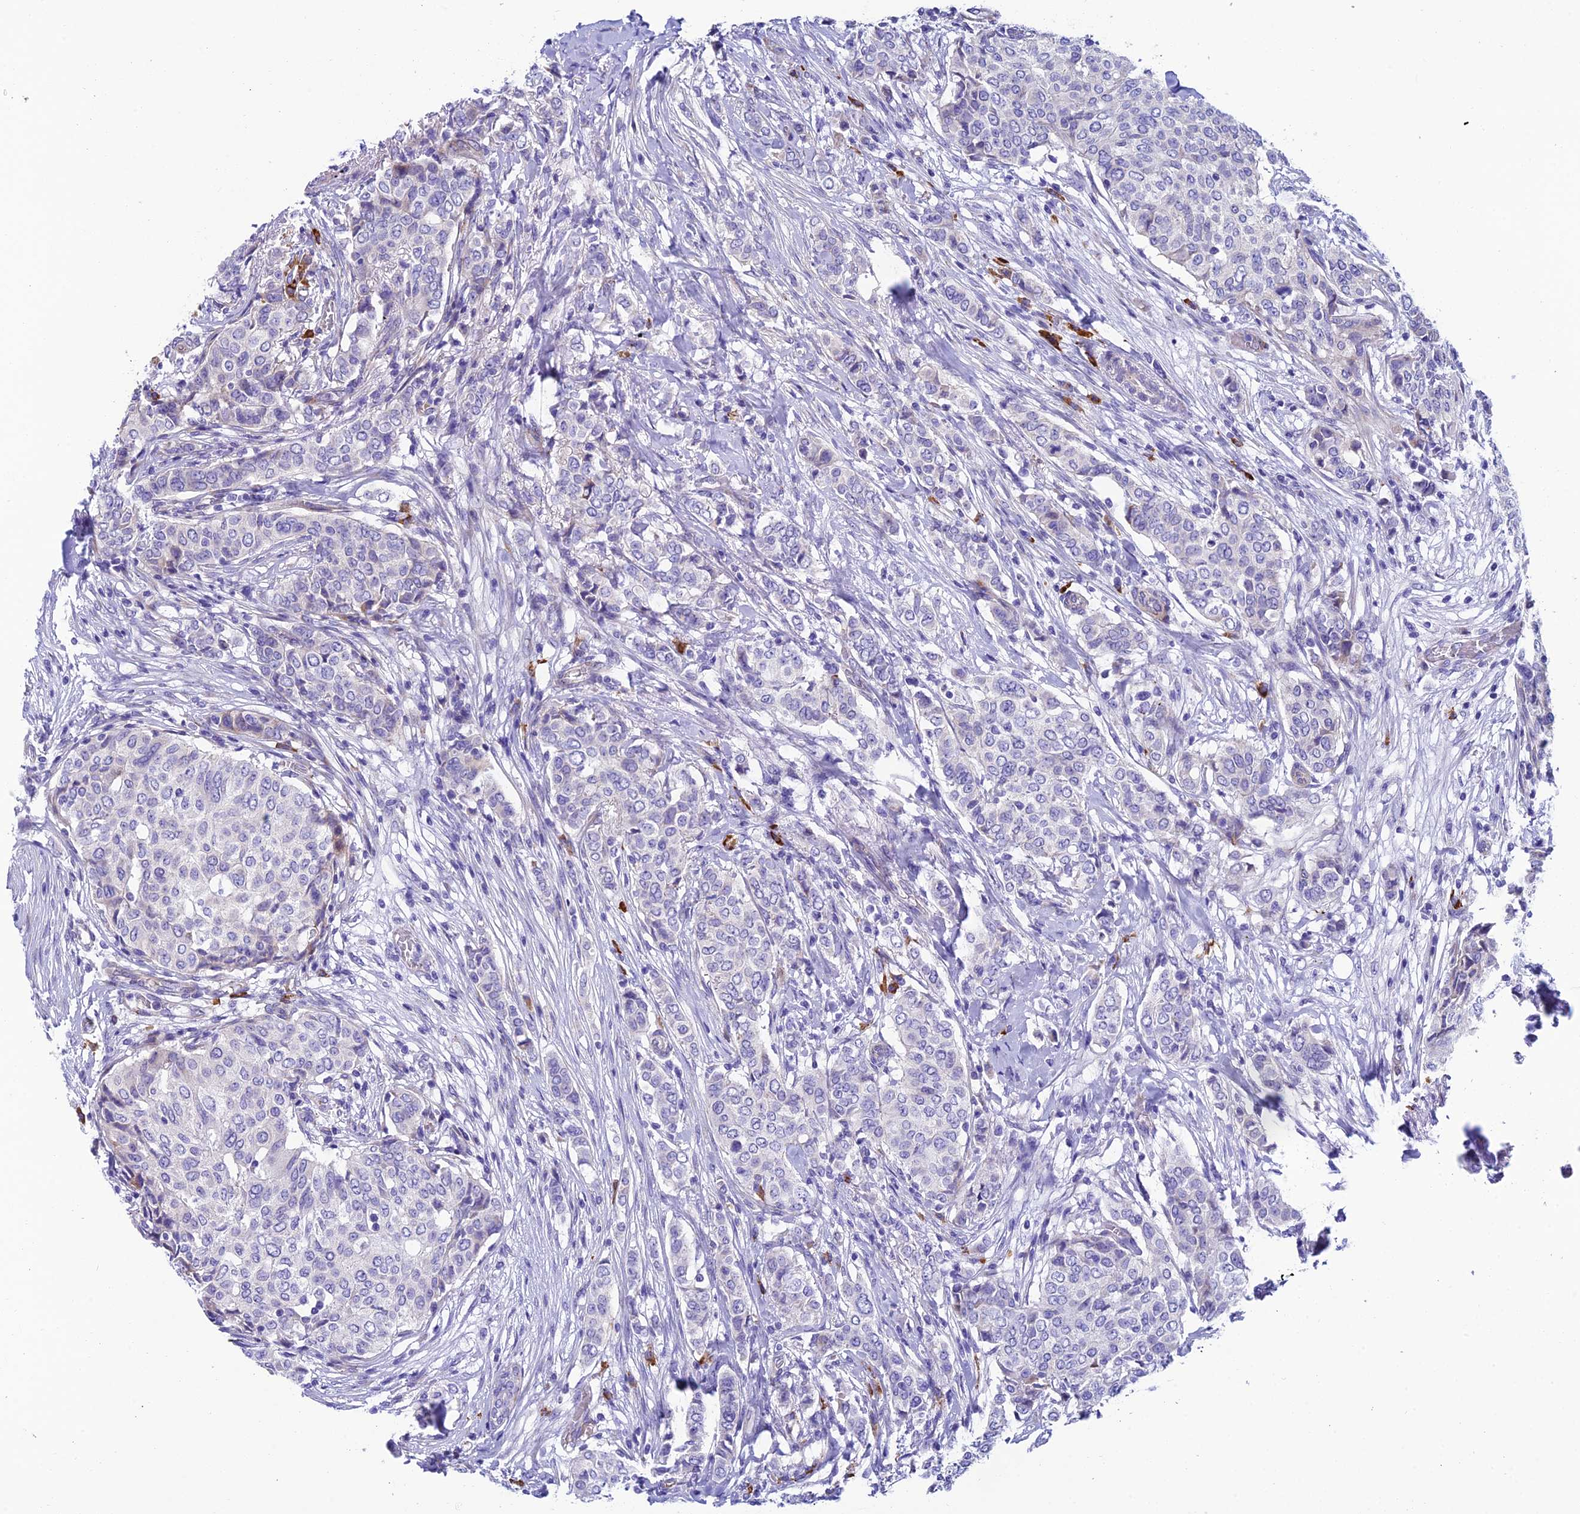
{"staining": {"intensity": "negative", "quantity": "none", "location": "none"}, "tissue": "breast cancer", "cell_type": "Tumor cells", "image_type": "cancer", "snomed": [{"axis": "morphology", "description": "Lobular carcinoma"}, {"axis": "topography", "description": "Breast"}], "caption": "Human breast cancer (lobular carcinoma) stained for a protein using immunohistochemistry exhibits no expression in tumor cells.", "gene": "MACIR", "patient": {"sex": "female", "age": 51}}